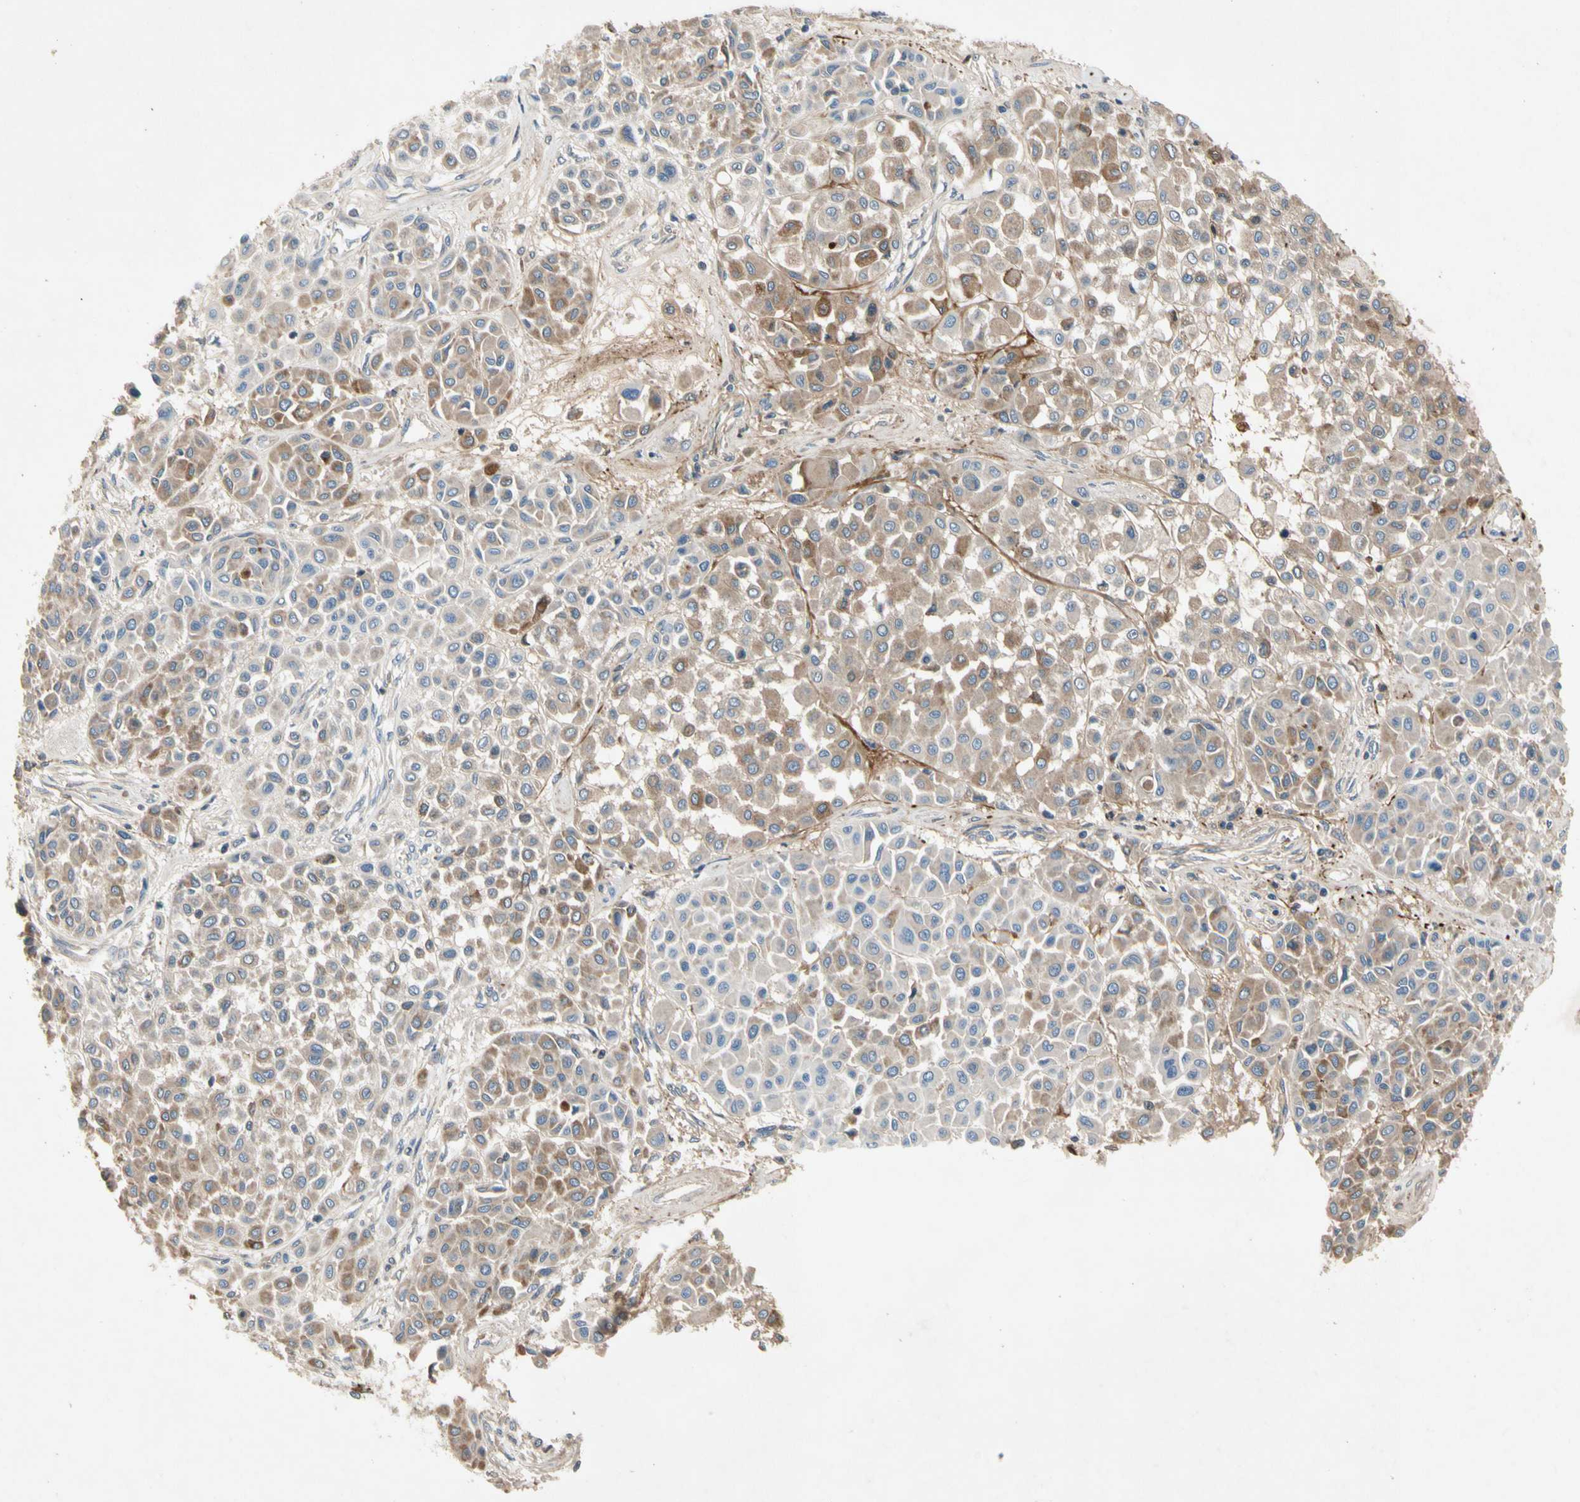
{"staining": {"intensity": "moderate", "quantity": "<25%", "location": "cytoplasmic/membranous"}, "tissue": "melanoma", "cell_type": "Tumor cells", "image_type": "cancer", "snomed": [{"axis": "morphology", "description": "Malignant melanoma, Metastatic site"}, {"axis": "topography", "description": "Soft tissue"}], "caption": "IHC histopathology image of neoplastic tissue: malignant melanoma (metastatic site) stained using IHC exhibits low levels of moderate protein expression localized specifically in the cytoplasmic/membranous of tumor cells, appearing as a cytoplasmic/membranous brown color.", "gene": "CRTAC1", "patient": {"sex": "male", "age": 41}}